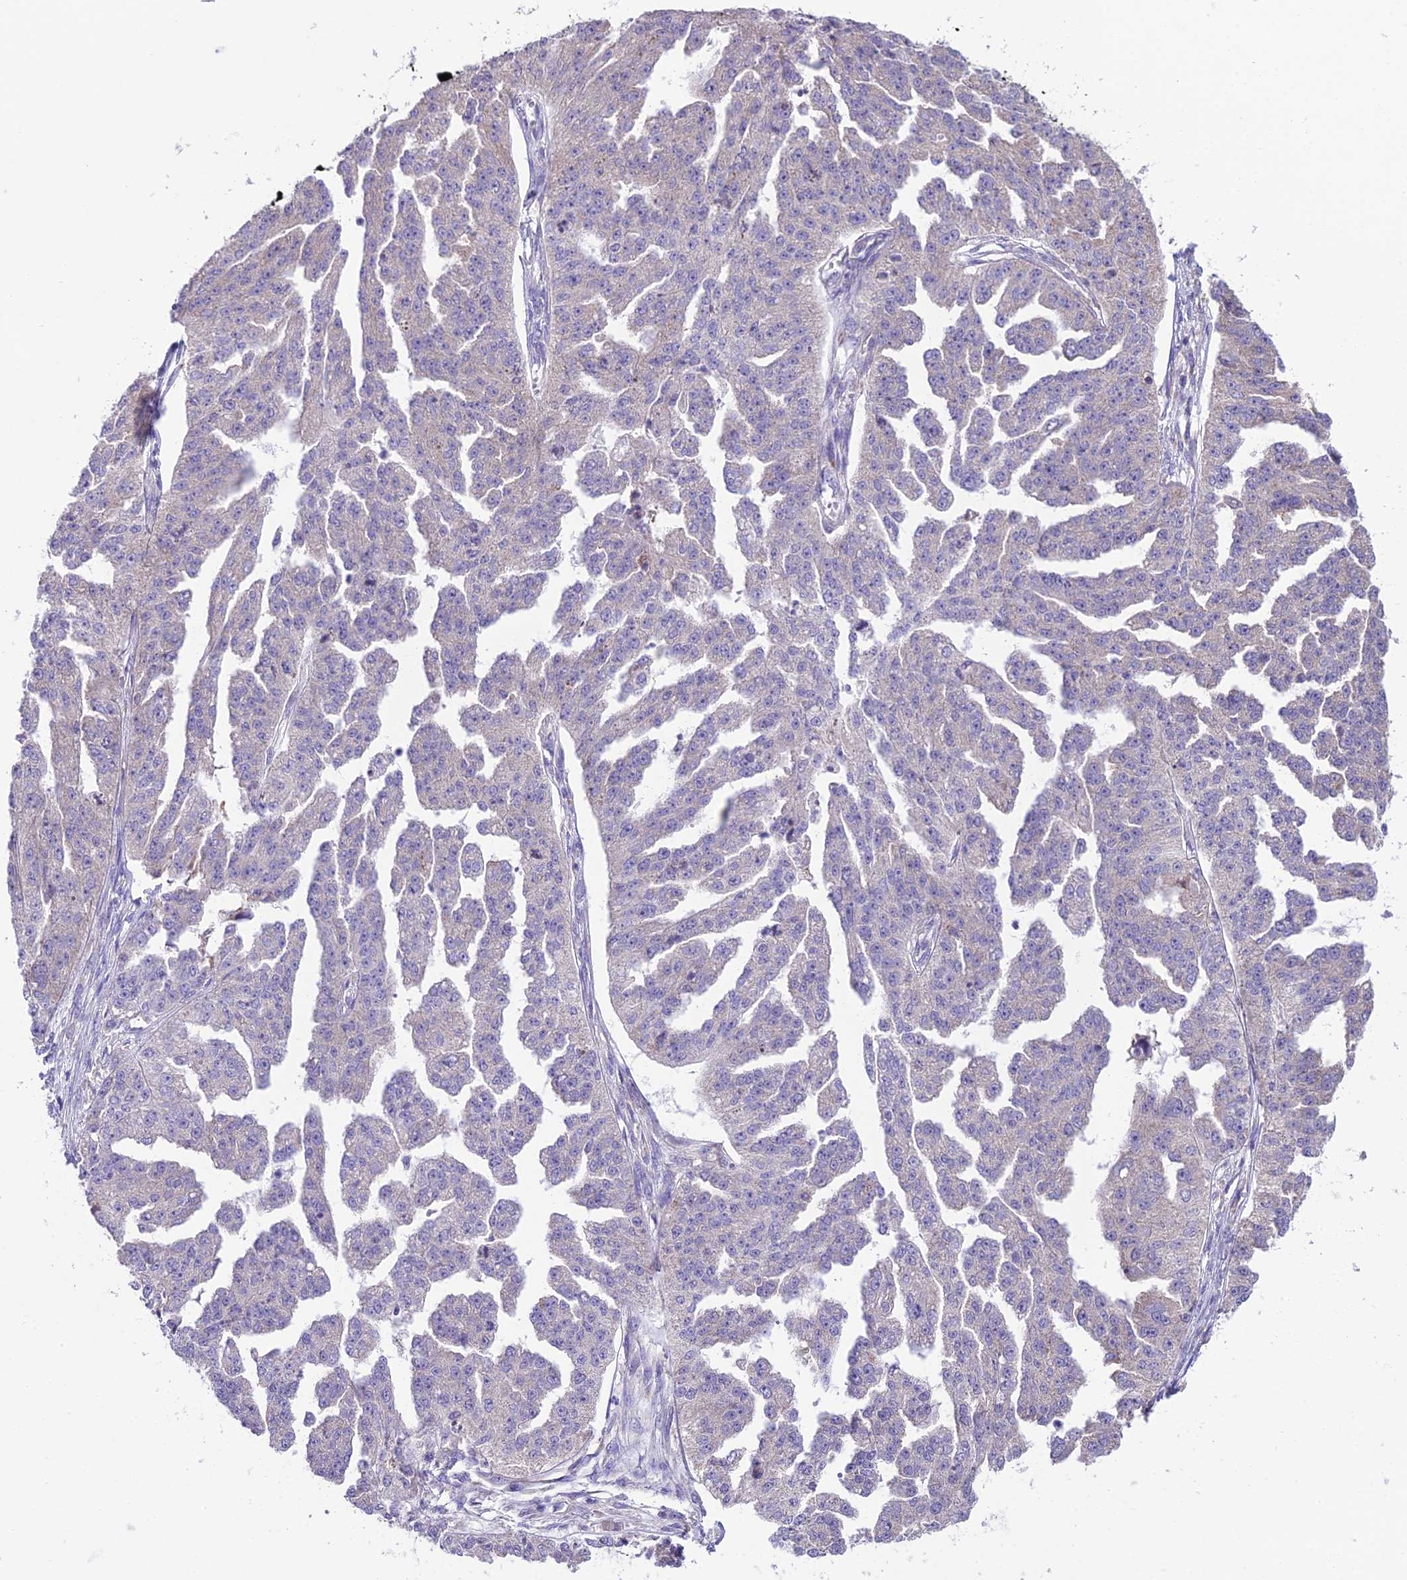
{"staining": {"intensity": "negative", "quantity": "none", "location": "none"}, "tissue": "ovarian cancer", "cell_type": "Tumor cells", "image_type": "cancer", "snomed": [{"axis": "morphology", "description": "Cystadenocarcinoma, serous, NOS"}, {"axis": "topography", "description": "Ovary"}], "caption": "Immunohistochemistry photomicrograph of neoplastic tissue: human ovarian cancer (serous cystadenocarcinoma) stained with DAB demonstrates no significant protein positivity in tumor cells.", "gene": "RPS26", "patient": {"sex": "female", "age": 58}}